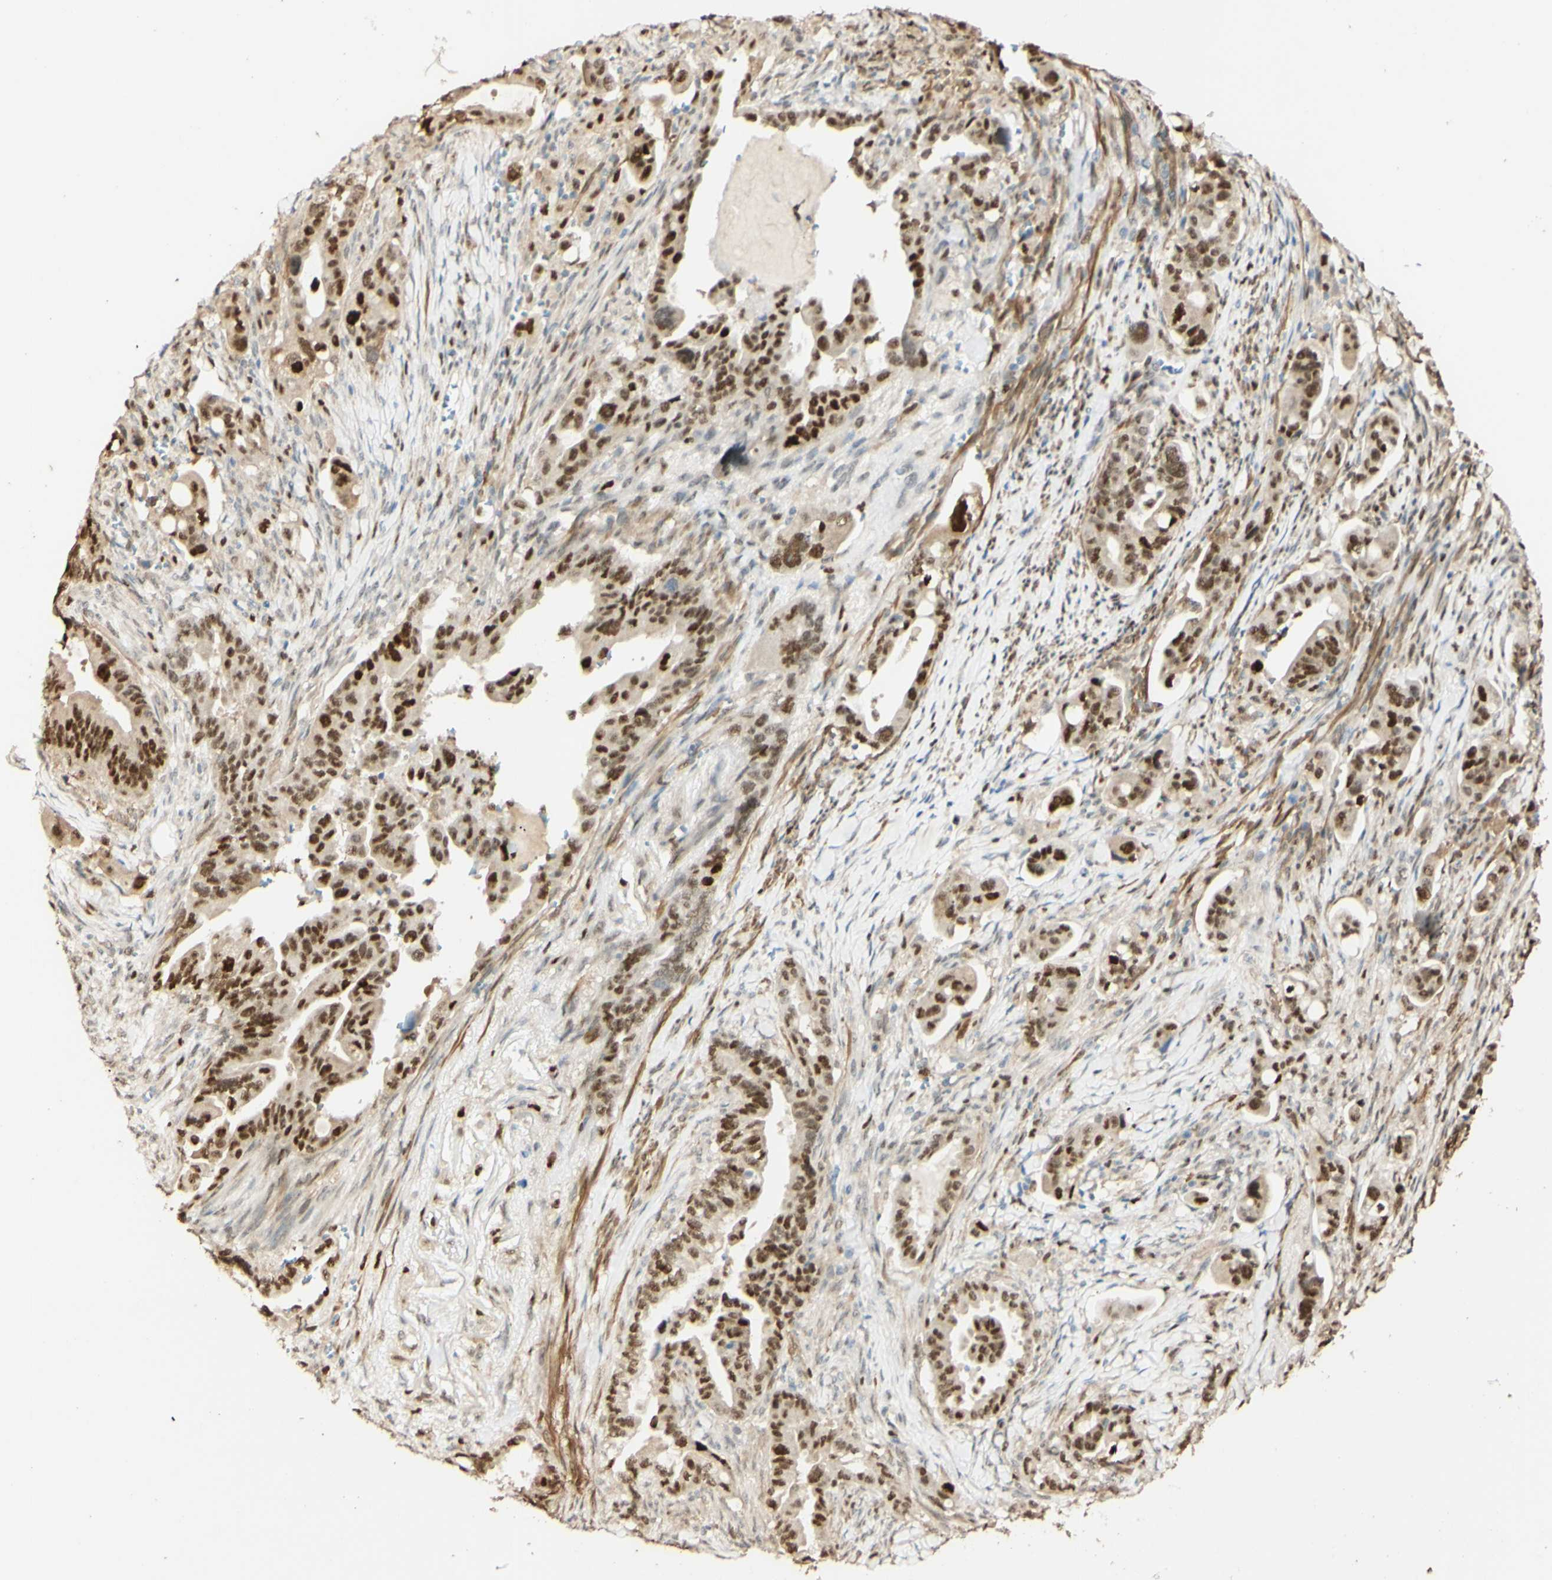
{"staining": {"intensity": "strong", "quantity": ">75%", "location": "cytoplasmic/membranous,nuclear"}, "tissue": "pancreatic cancer", "cell_type": "Tumor cells", "image_type": "cancer", "snomed": [{"axis": "morphology", "description": "Adenocarcinoma, NOS"}, {"axis": "topography", "description": "Pancreas"}], "caption": "Adenocarcinoma (pancreatic) stained with a brown dye demonstrates strong cytoplasmic/membranous and nuclear positive expression in about >75% of tumor cells.", "gene": "MAP3K4", "patient": {"sex": "male", "age": 70}}